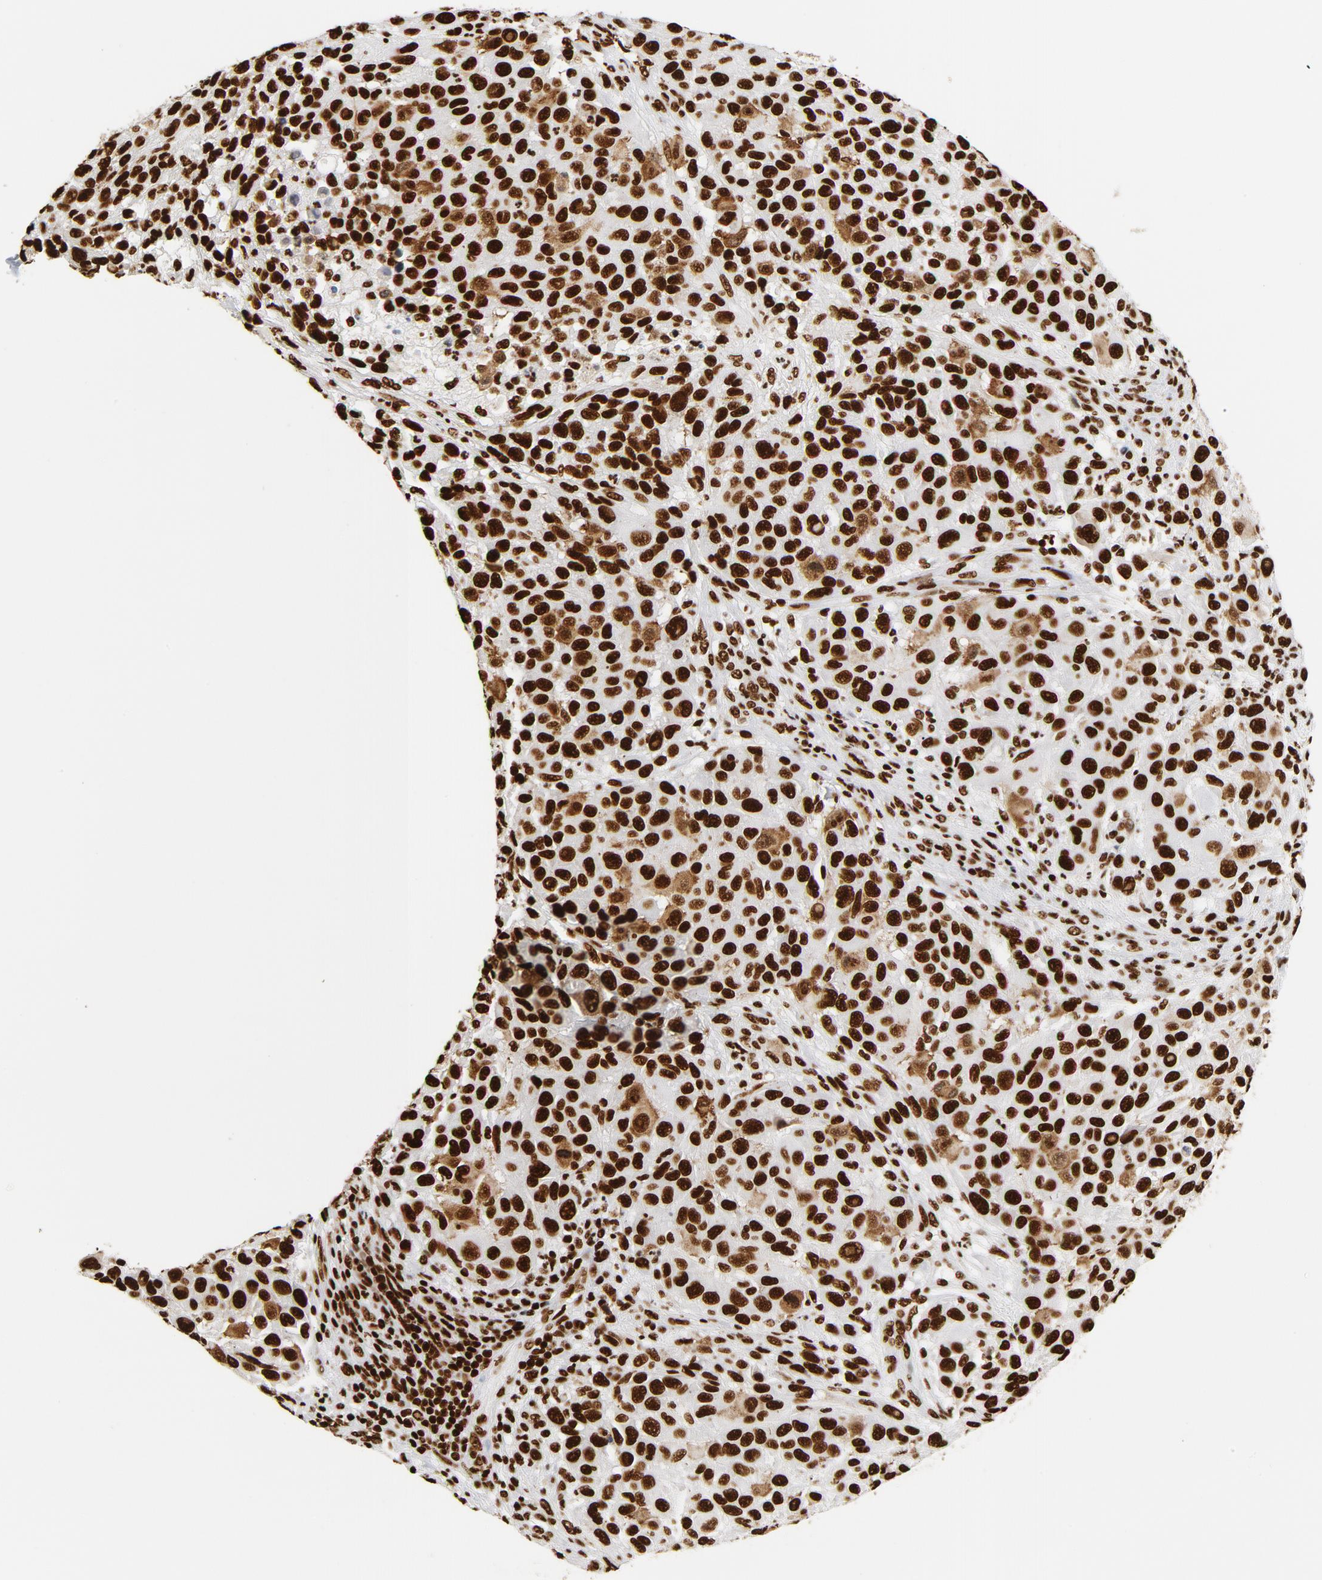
{"staining": {"intensity": "strong", "quantity": ">75%", "location": "nuclear"}, "tissue": "melanoma", "cell_type": "Tumor cells", "image_type": "cancer", "snomed": [{"axis": "morphology", "description": "Malignant melanoma, Metastatic site"}, {"axis": "topography", "description": "Lymph node"}], "caption": "Malignant melanoma (metastatic site) stained with immunohistochemistry reveals strong nuclear staining in about >75% of tumor cells.", "gene": "XRCC6", "patient": {"sex": "male", "age": 61}}